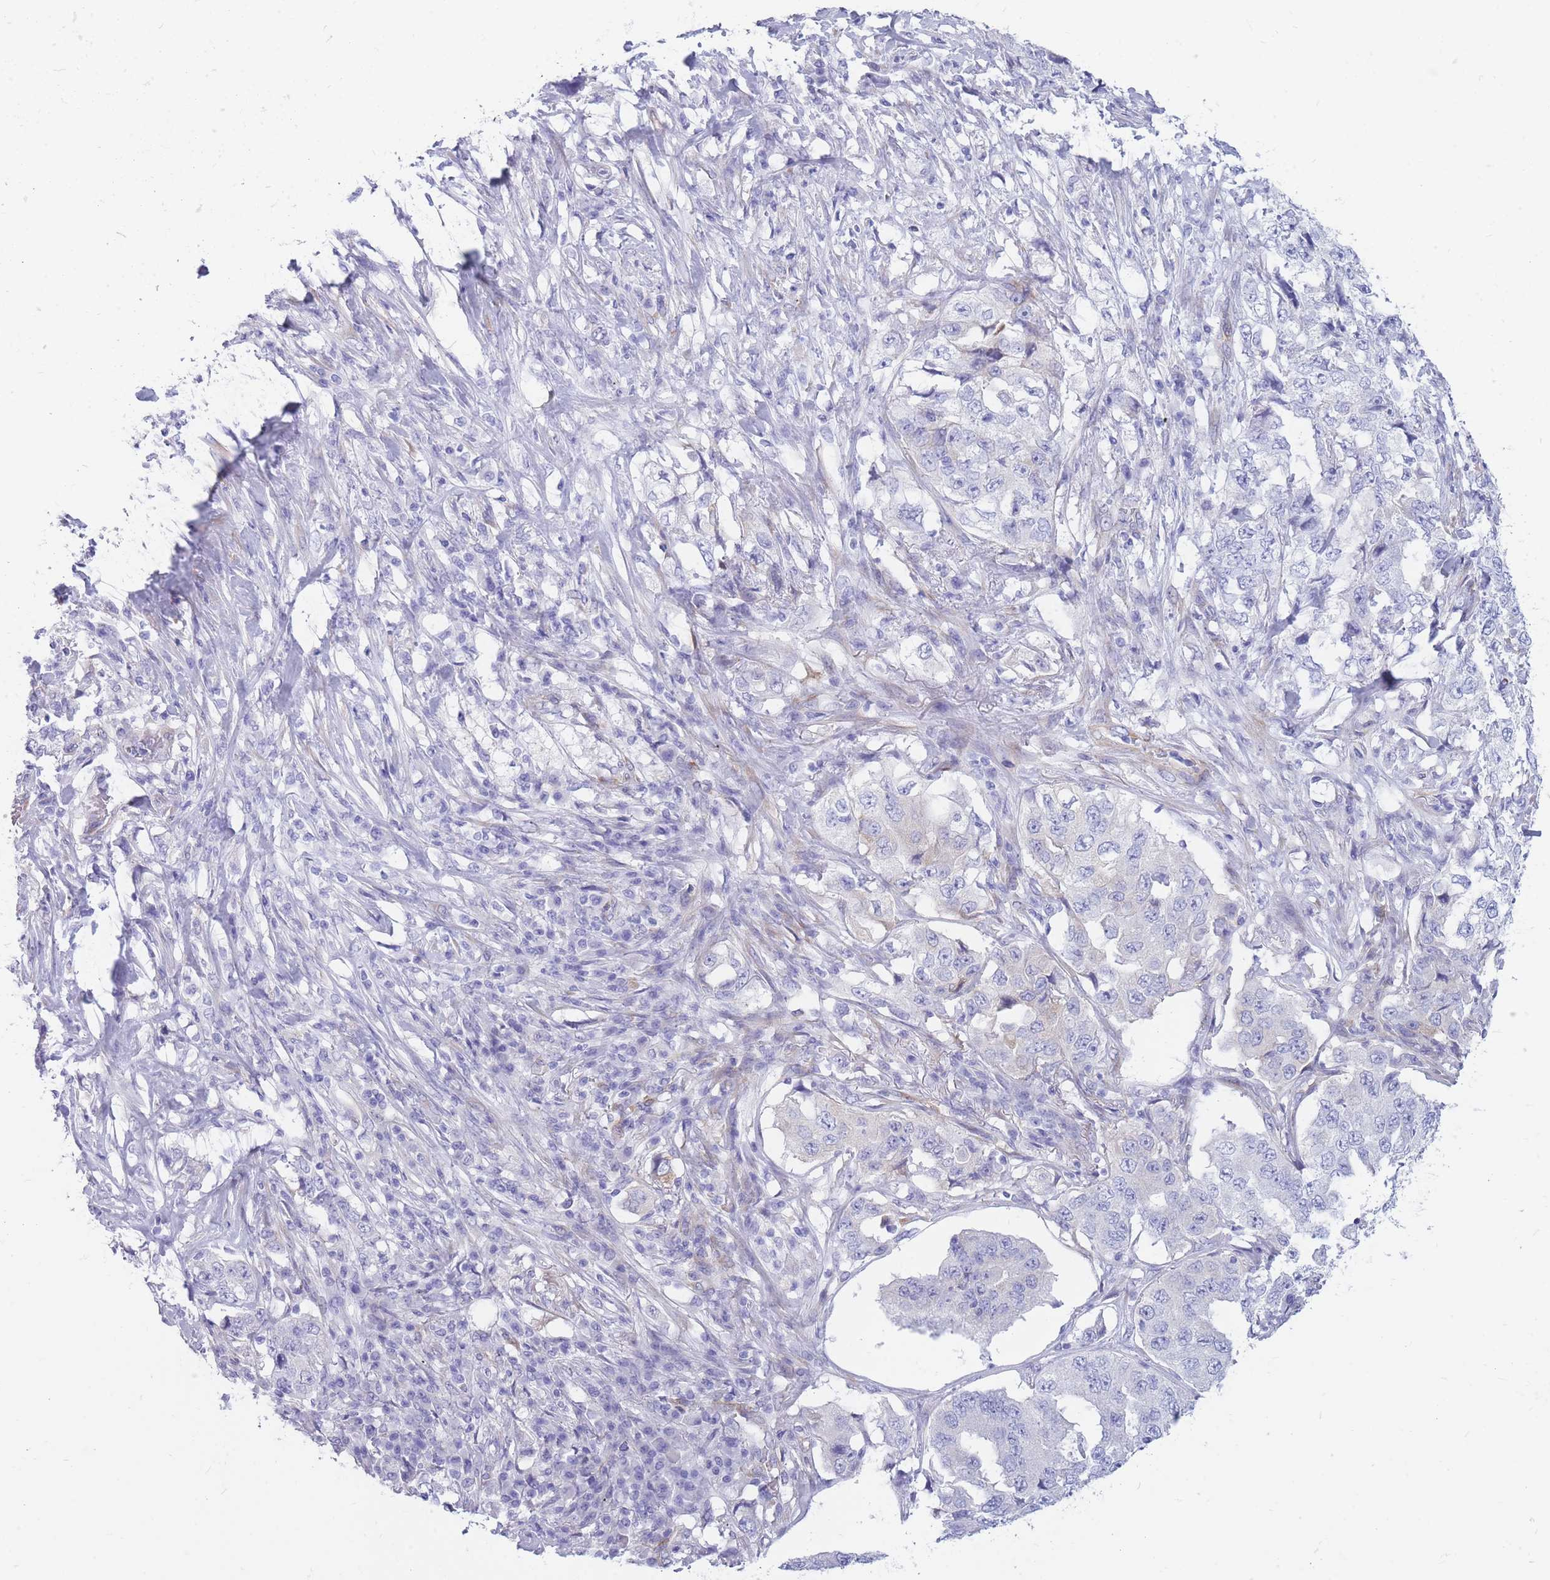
{"staining": {"intensity": "negative", "quantity": "none", "location": "none"}, "tissue": "lung cancer", "cell_type": "Tumor cells", "image_type": "cancer", "snomed": [{"axis": "morphology", "description": "Adenocarcinoma, NOS"}, {"axis": "topography", "description": "Lung"}], "caption": "Immunohistochemistry (IHC) histopathology image of lung cancer (adenocarcinoma) stained for a protein (brown), which shows no staining in tumor cells.", "gene": "MTSS2", "patient": {"sex": "female", "age": 51}}